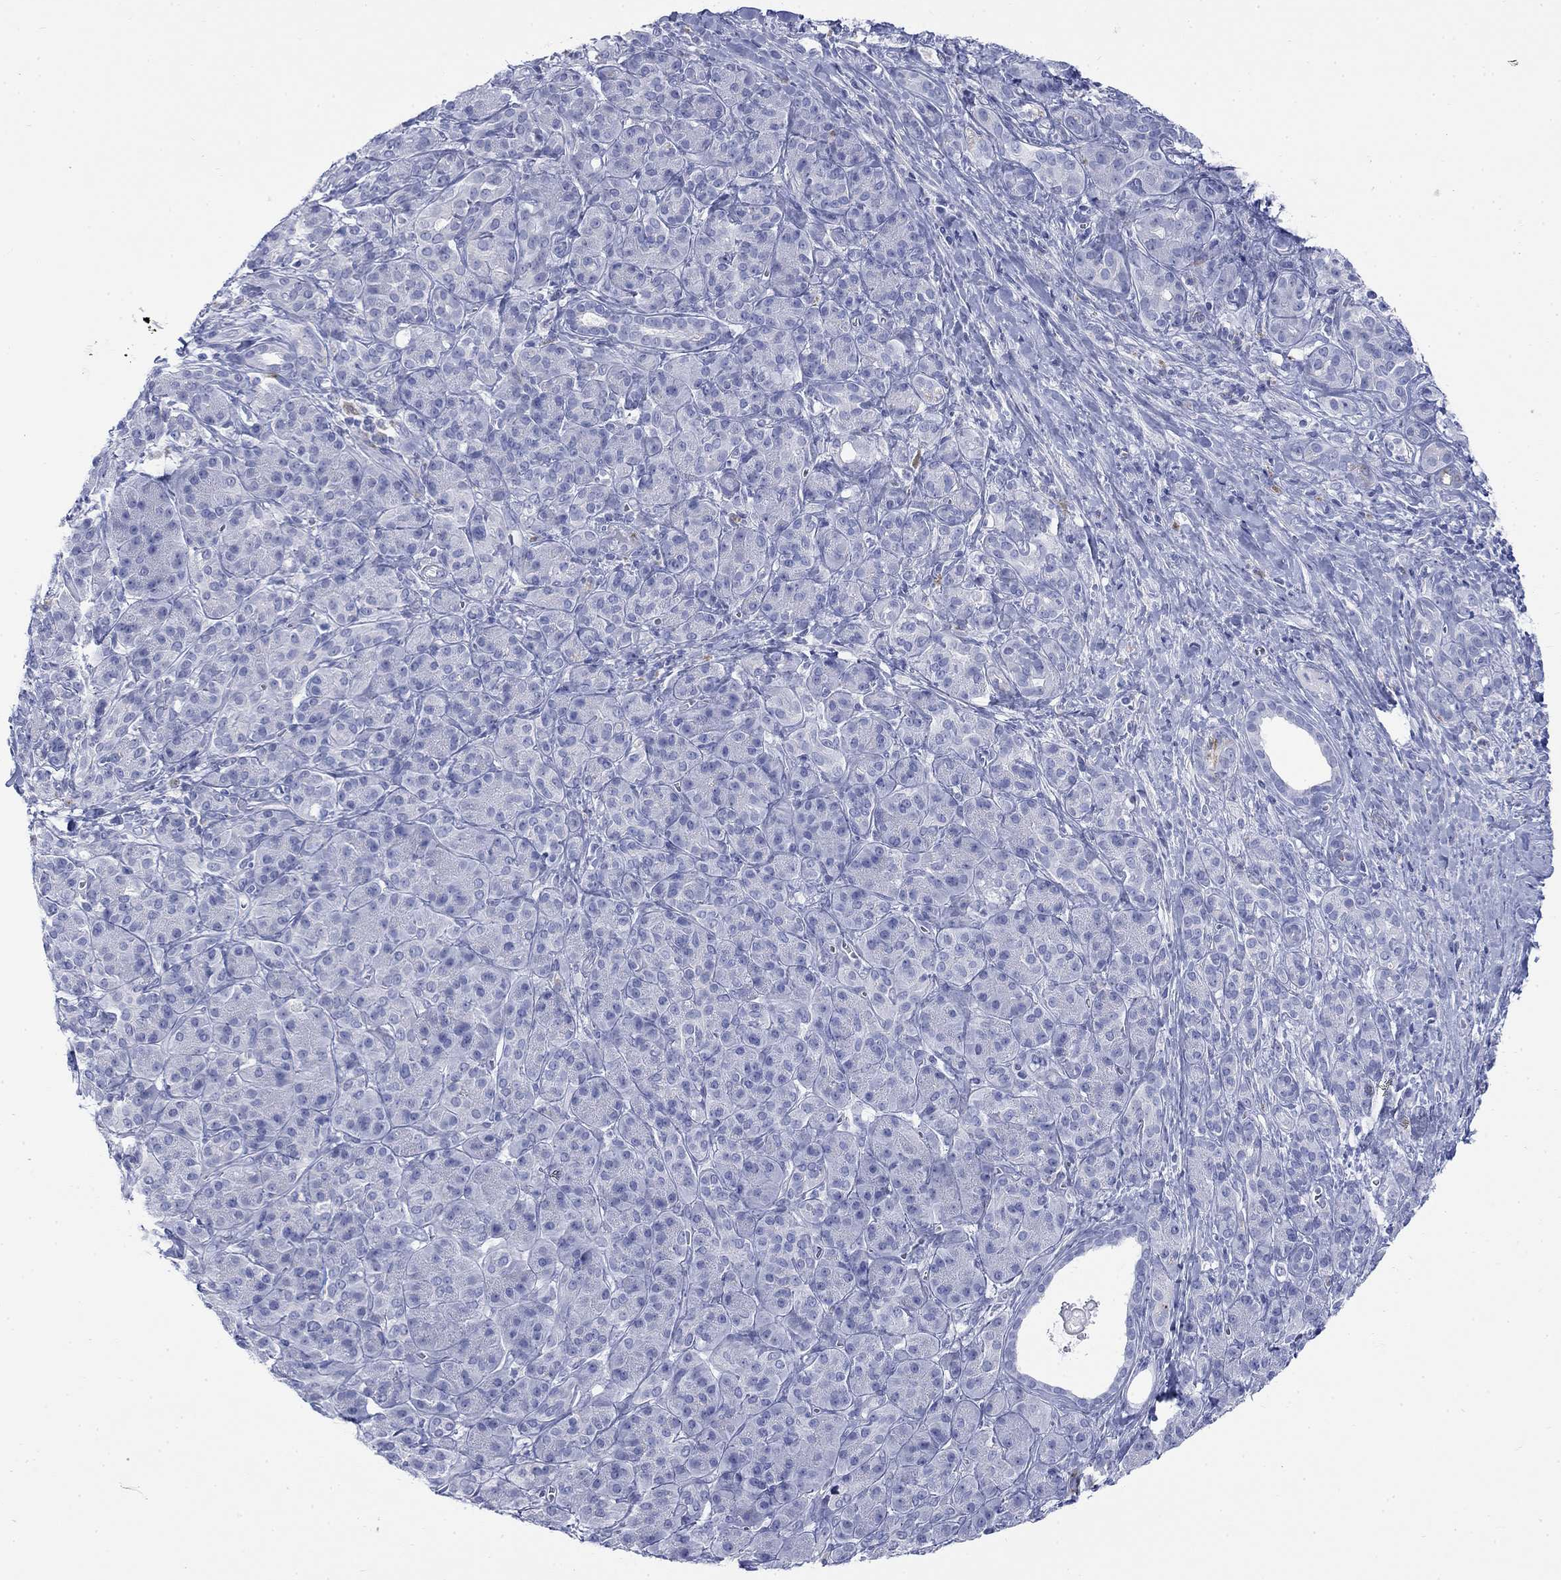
{"staining": {"intensity": "strong", "quantity": "<25%", "location": "cytoplasmic/membranous"}, "tissue": "pancreatic cancer", "cell_type": "Tumor cells", "image_type": "cancer", "snomed": [{"axis": "morphology", "description": "Adenocarcinoma, NOS"}, {"axis": "topography", "description": "Pancreas"}], "caption": "Tumor cells reveal strong cytoplasmic/membranous expression in about <25% of cells in pancreatic cancer (adenocarcinoma).", "gene": "IGF2BP3", "patient": {"sex": "male", "age": 61}}